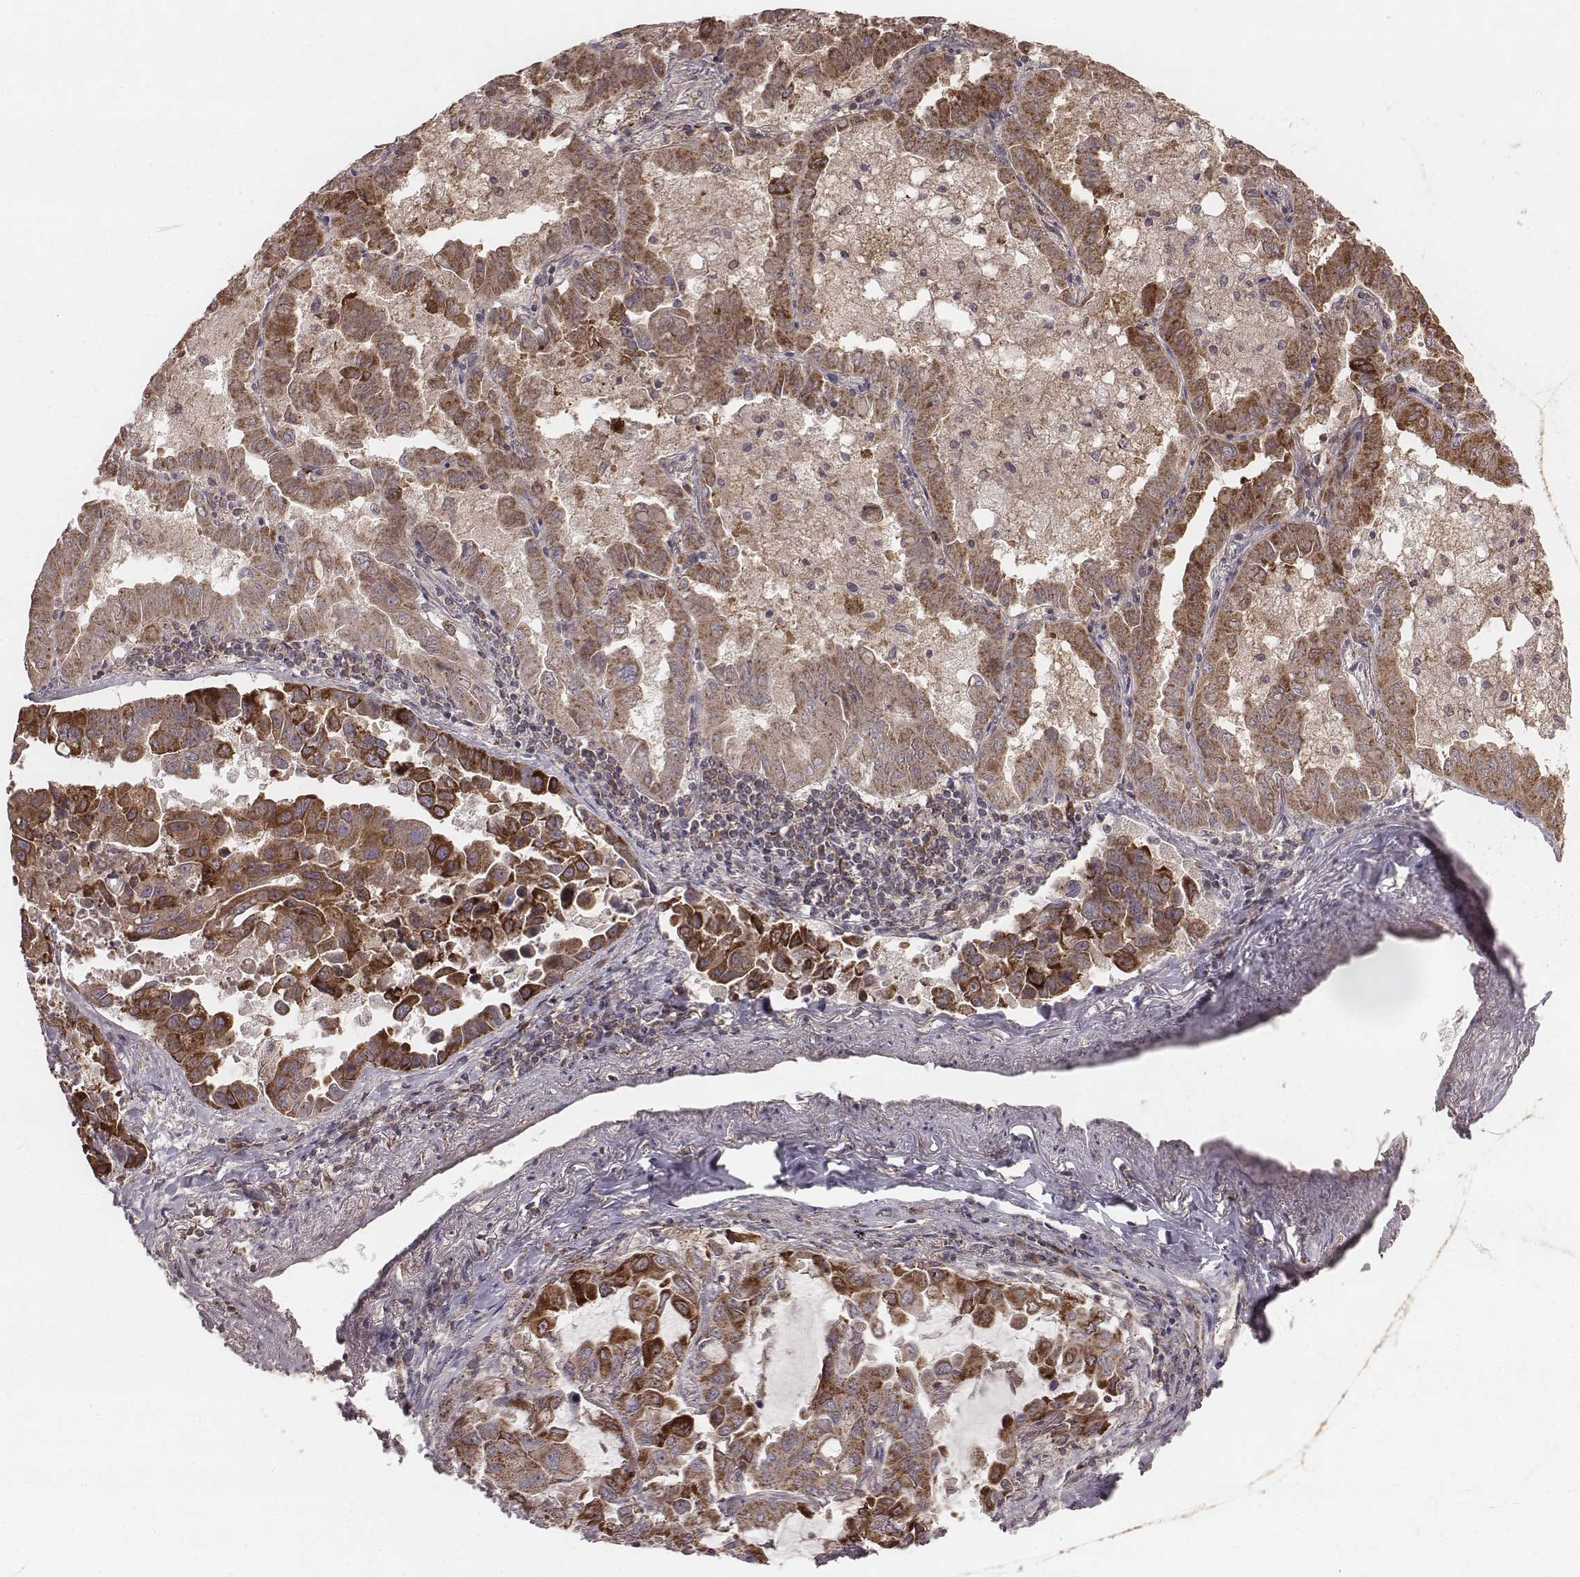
{"staining": {"intensity": "moderate", "quantity": ">75%", "location": "cytoplasmic/membranous"}, "tissue": "lung cancer", "cell_type": "Tumor cells", "image_type": "cancer", "snomed": [{"axis": "morphology", "description": "Adenocarcinoma, NOS"}, {"axis": "topography", "description": "Lung"}], "caption": "Human lung adenocarcinoma stained for a protein (brown) displays moderate cytoplasmic/membranous positive expression in approximately >75% of tumor cells.", "gene": "PDCD2L", "patient": {"sex": "male", "age": 64}}